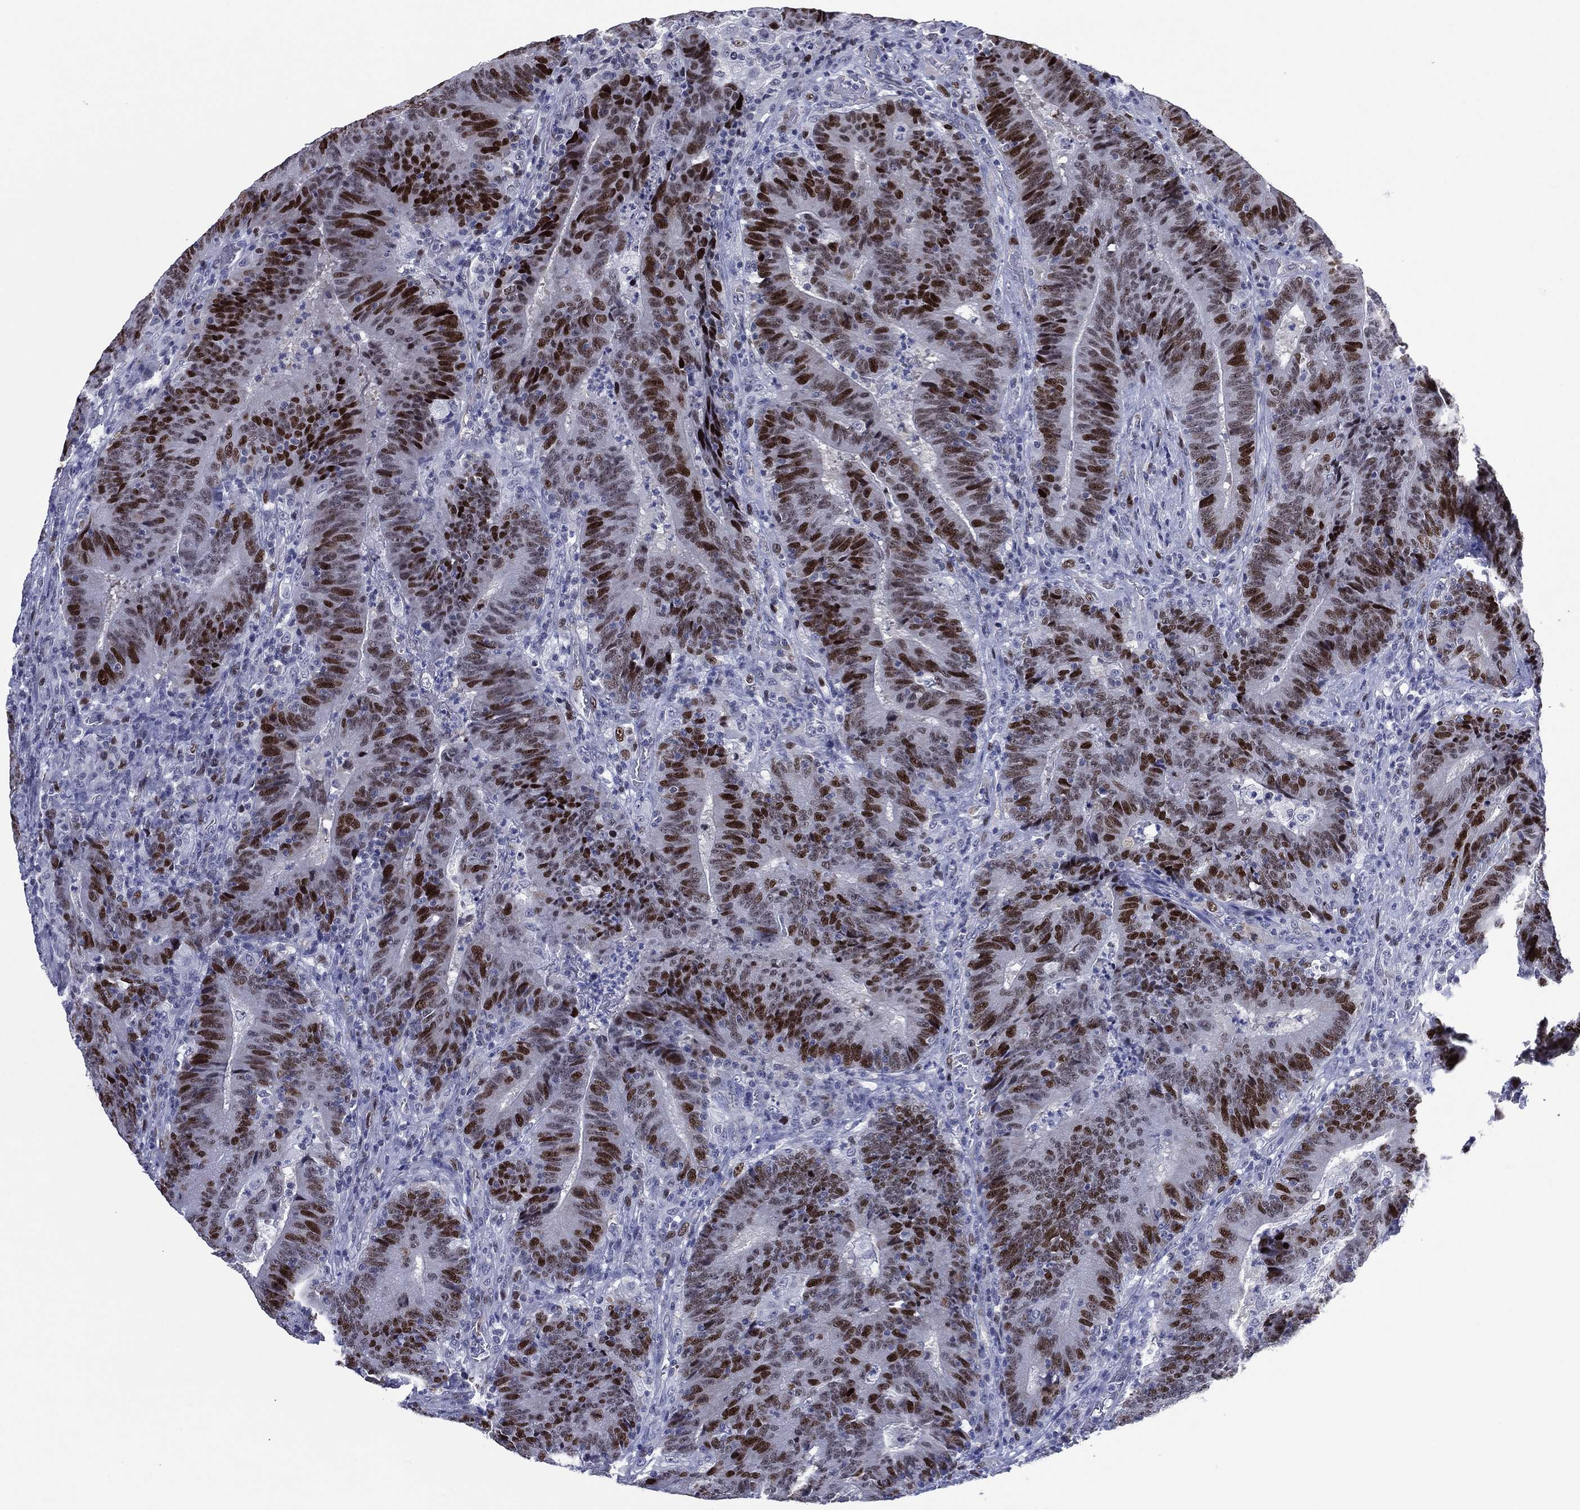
{"staining": {"intensity": "strong", "quantity": "25%-75%", "location": "nuclear"}, "tissue": "colorectal cancer", "cell_type": "Tumor cells", "image_type": "cancer", "snomed": [{"axis": "morphology", "description": "Adenocarcinoma, NOS"}, {"axis": "topography", "description": "Colon"}], "caption": "A high-resolution image shows immunohistochemistry (IHC) staining of adenocarcinoma (colorectal), which shows strong nuclear staining in approximately 25%-75% of tumor cells.", "gene": "GATA6", "patient": {"sex": "female", "age": 75}}